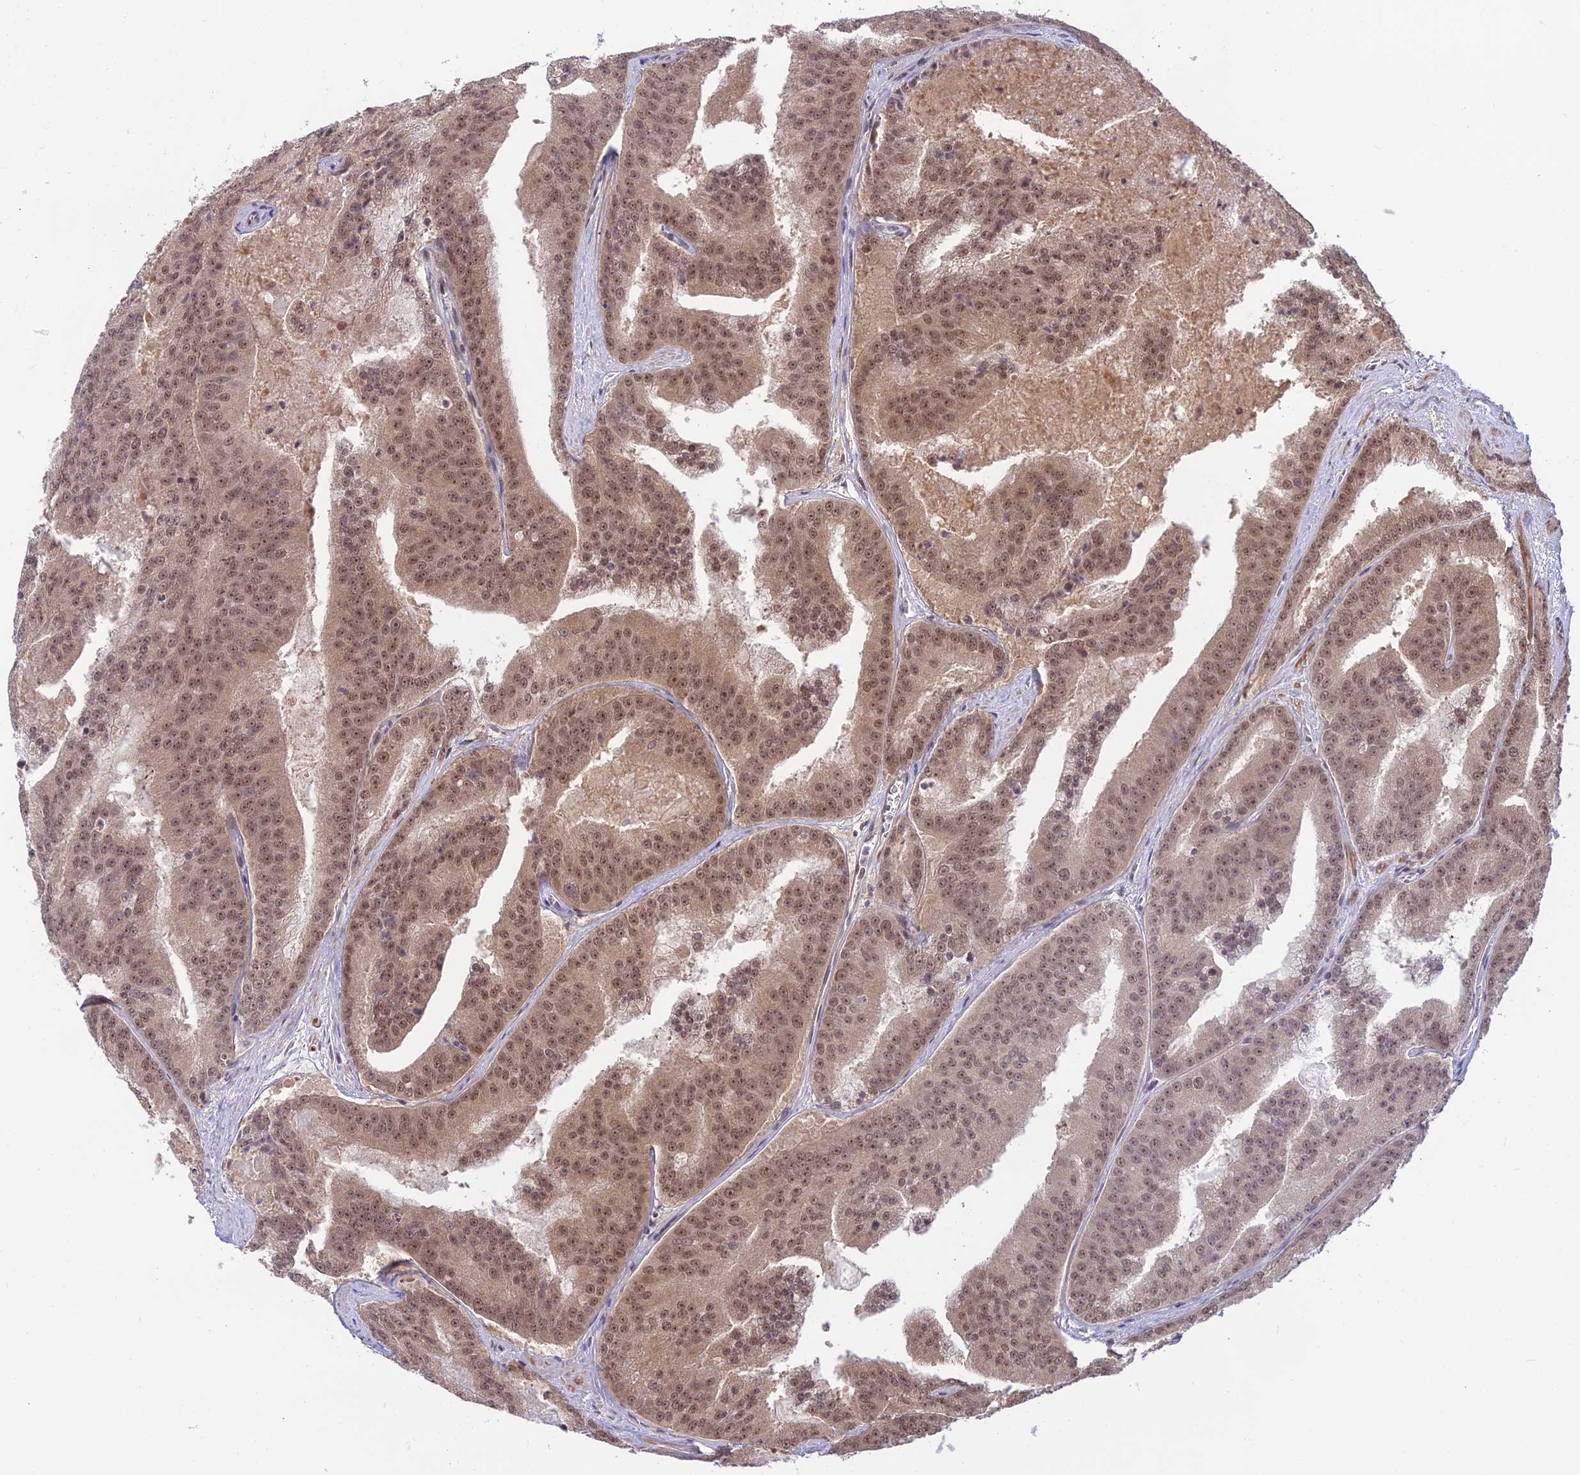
{"staining": {"intensity": "moderate", "quantity": ">75%", "location": "nuclear"}, "tissue": "prostate cancer", "cell_type": "Tumor cells", "image_type": "cancer", "snomed": [{"axis": "morphology", "description": "Adenocarcinoma, High grade"}, {"axis": "topography", "description": "Prostate"}], "caption": "A photomicrograph of human high-grade adenocarcinoma (prostate) stained for a protein reveals moderate nuclear brown staining in tumor cells. (DAB (3,3'-diaminobenzidine) = brown stain, brightfield microscopy at high magnification).", "gene": "ASPDH", "patient": {"sex": "male", "age": 61}}